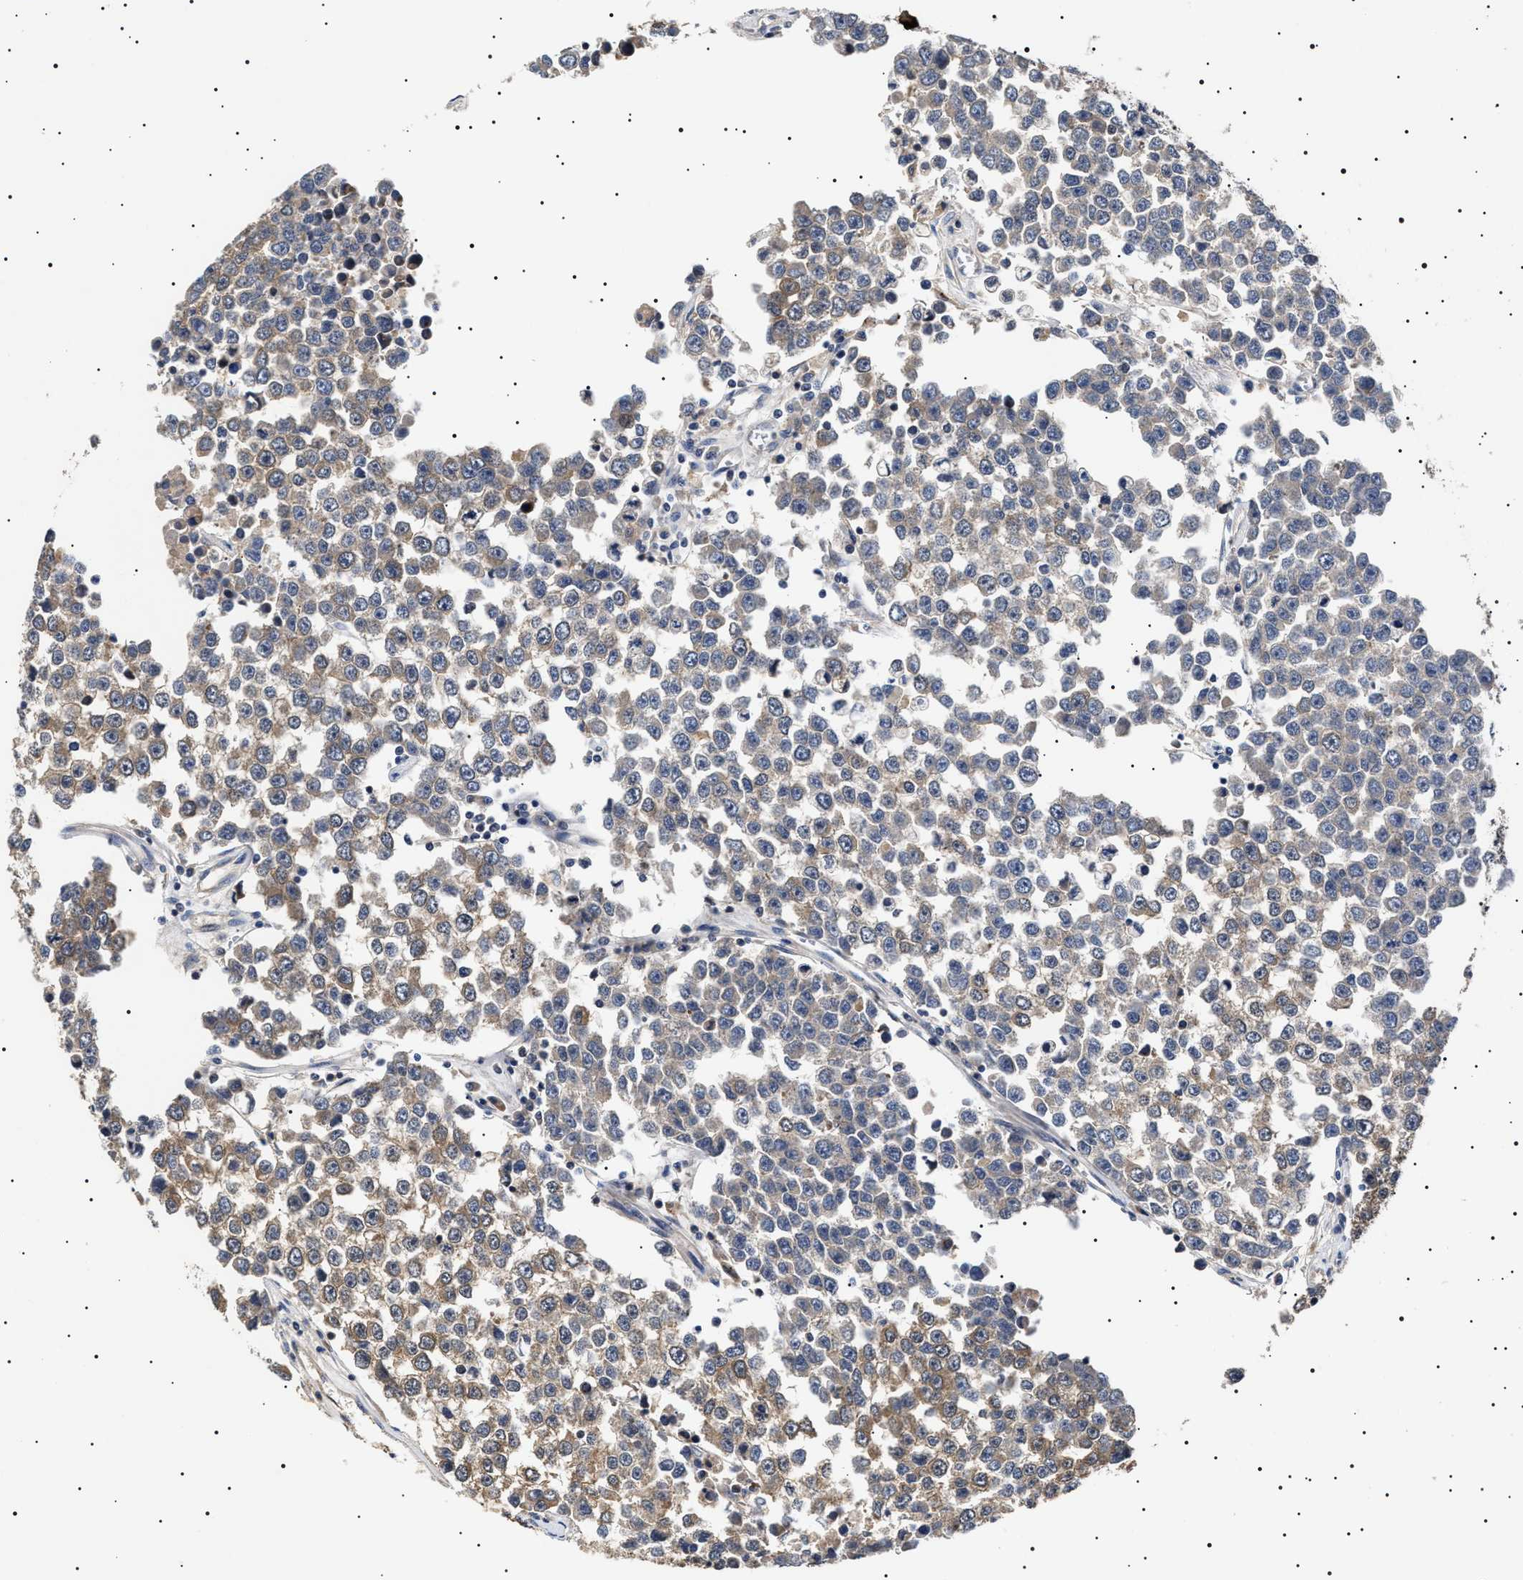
{"staining": {"intensity": "weak", "quantity": ">75%", "location": "cytoplasmic/membranous"}, "tissue": "testis cancer", "cell_type": "Tumor cells", "image_type": "cancer", "snomed": [{"axis": "morphology", "description": "Seminoma, NOS"}, {"axis": "morphology", "description": "Carcinoma, Embryonal, NOS"}, {"axis": "topography", "description": "Testis"}], "caption": "Tumor cells show low levels of weak cytoplasmic/membranous positivity in approximately >75% of cells in seminoma (testis). (brown staining indicates protein expression, while blue staining denotes nuclei).", "gene": "SLC4A7", "patient": {"sex": "male", "age": 52}}